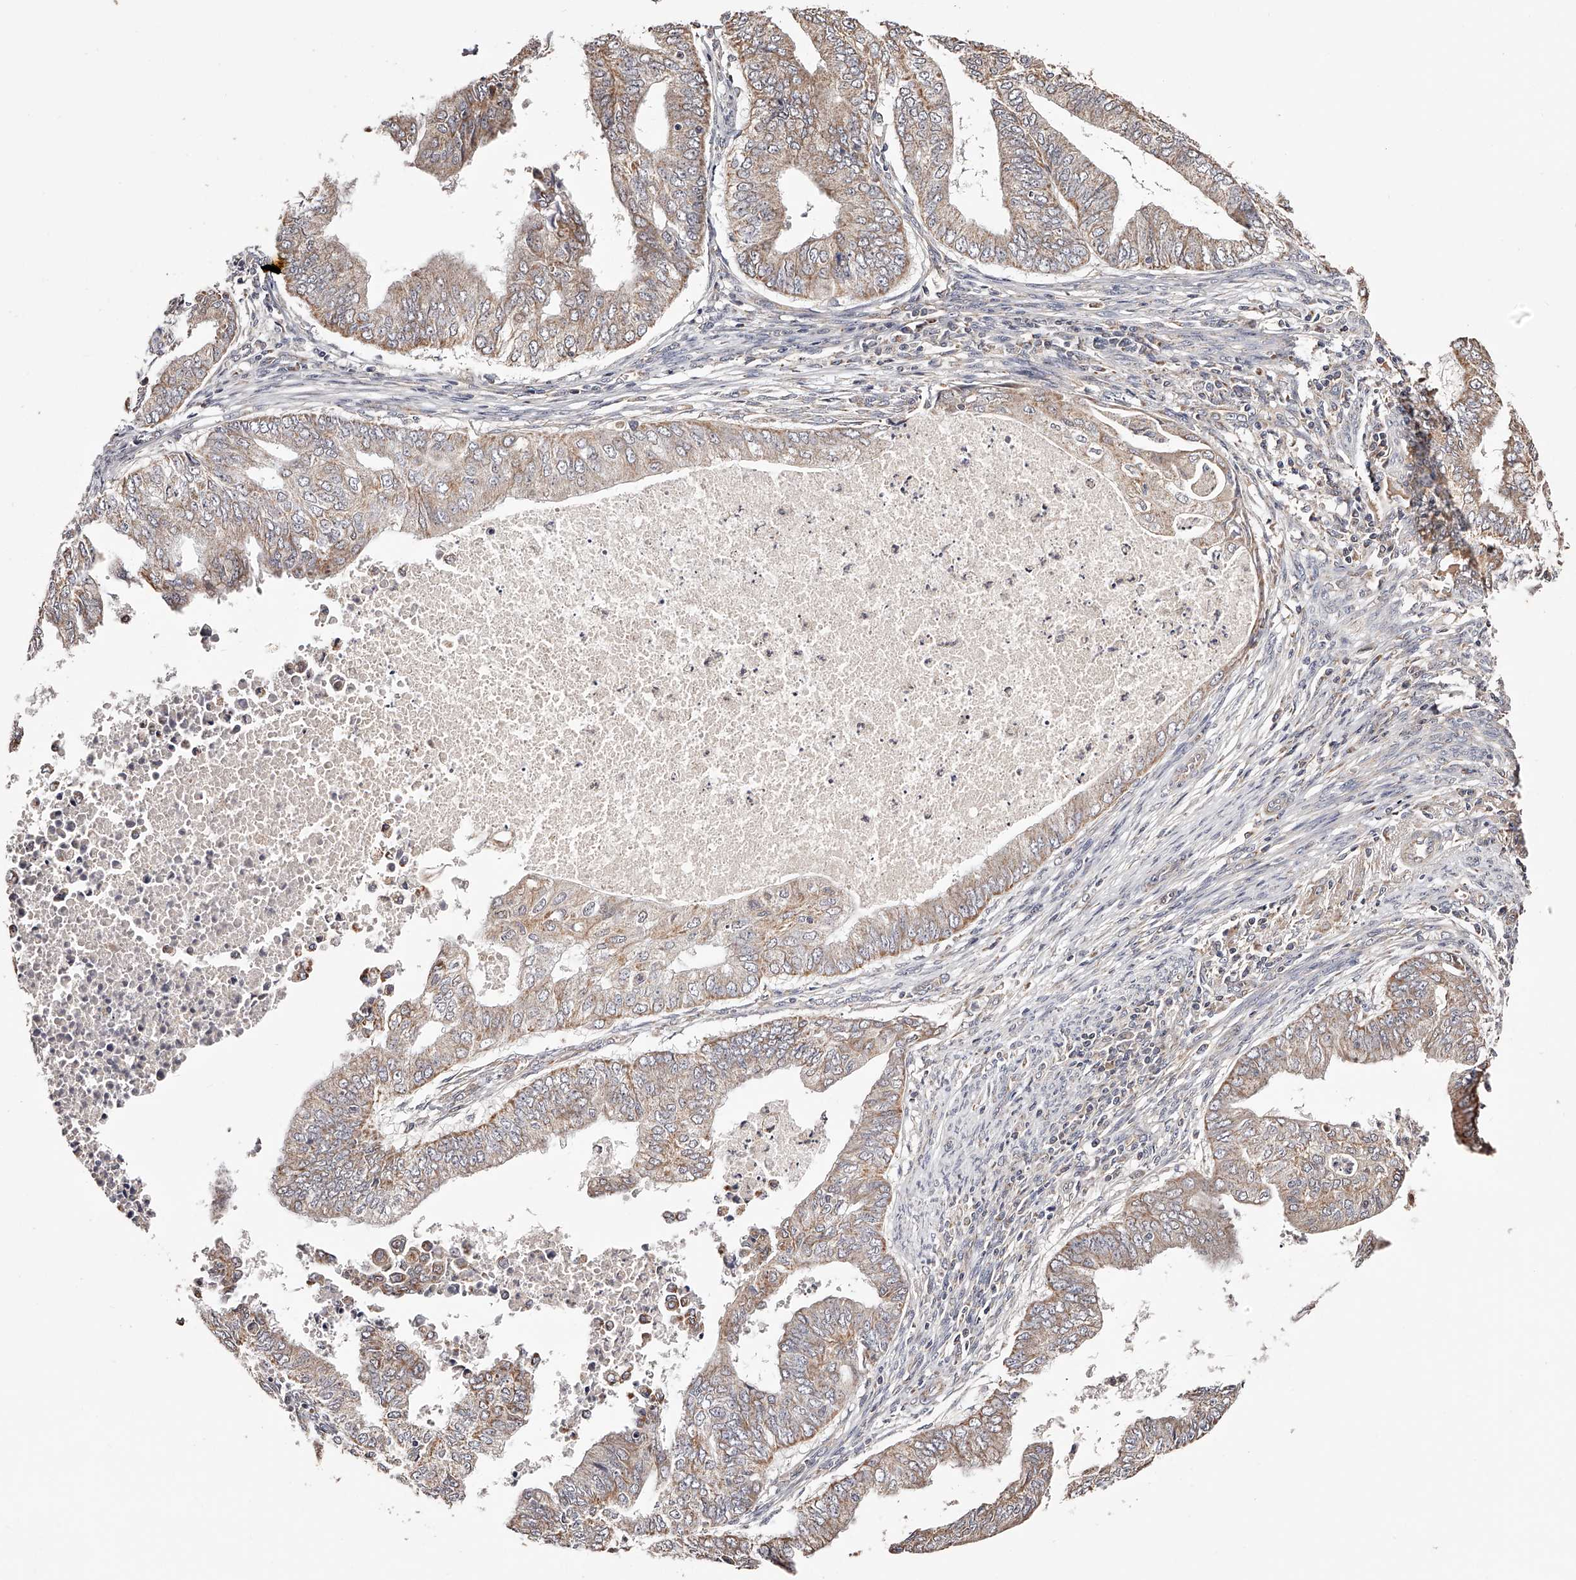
{"staining": {"intensity": "weak", "quantity": "25%-75%", "location": "cytoplasmic/membranous"}, "tissue": "endometrial cancer", "cell_type": "Tumor cells", "image_type": "cancer", "snomed": [{"axis": "morphology", "description": "Polyp, NOS"}, {"axis": "morphology", "description": "Adenocarcinoma, NOS"}, {"axis": "morphology", "description": "Adenoma, NOS"}, {"axis": "topography", "description": "Endometrium"}], "caption": "Immunohistochemical staining of human adenocarcinoma (endometrial) displays low levels of weak cytoplasmic/membranous staining in about 25%-75% of tumor cells. (brown staining indicates protein expression, while blue staining denotes nuclei).", "gene": "USP21", "patient": {"sex": "female", "age": 79}}